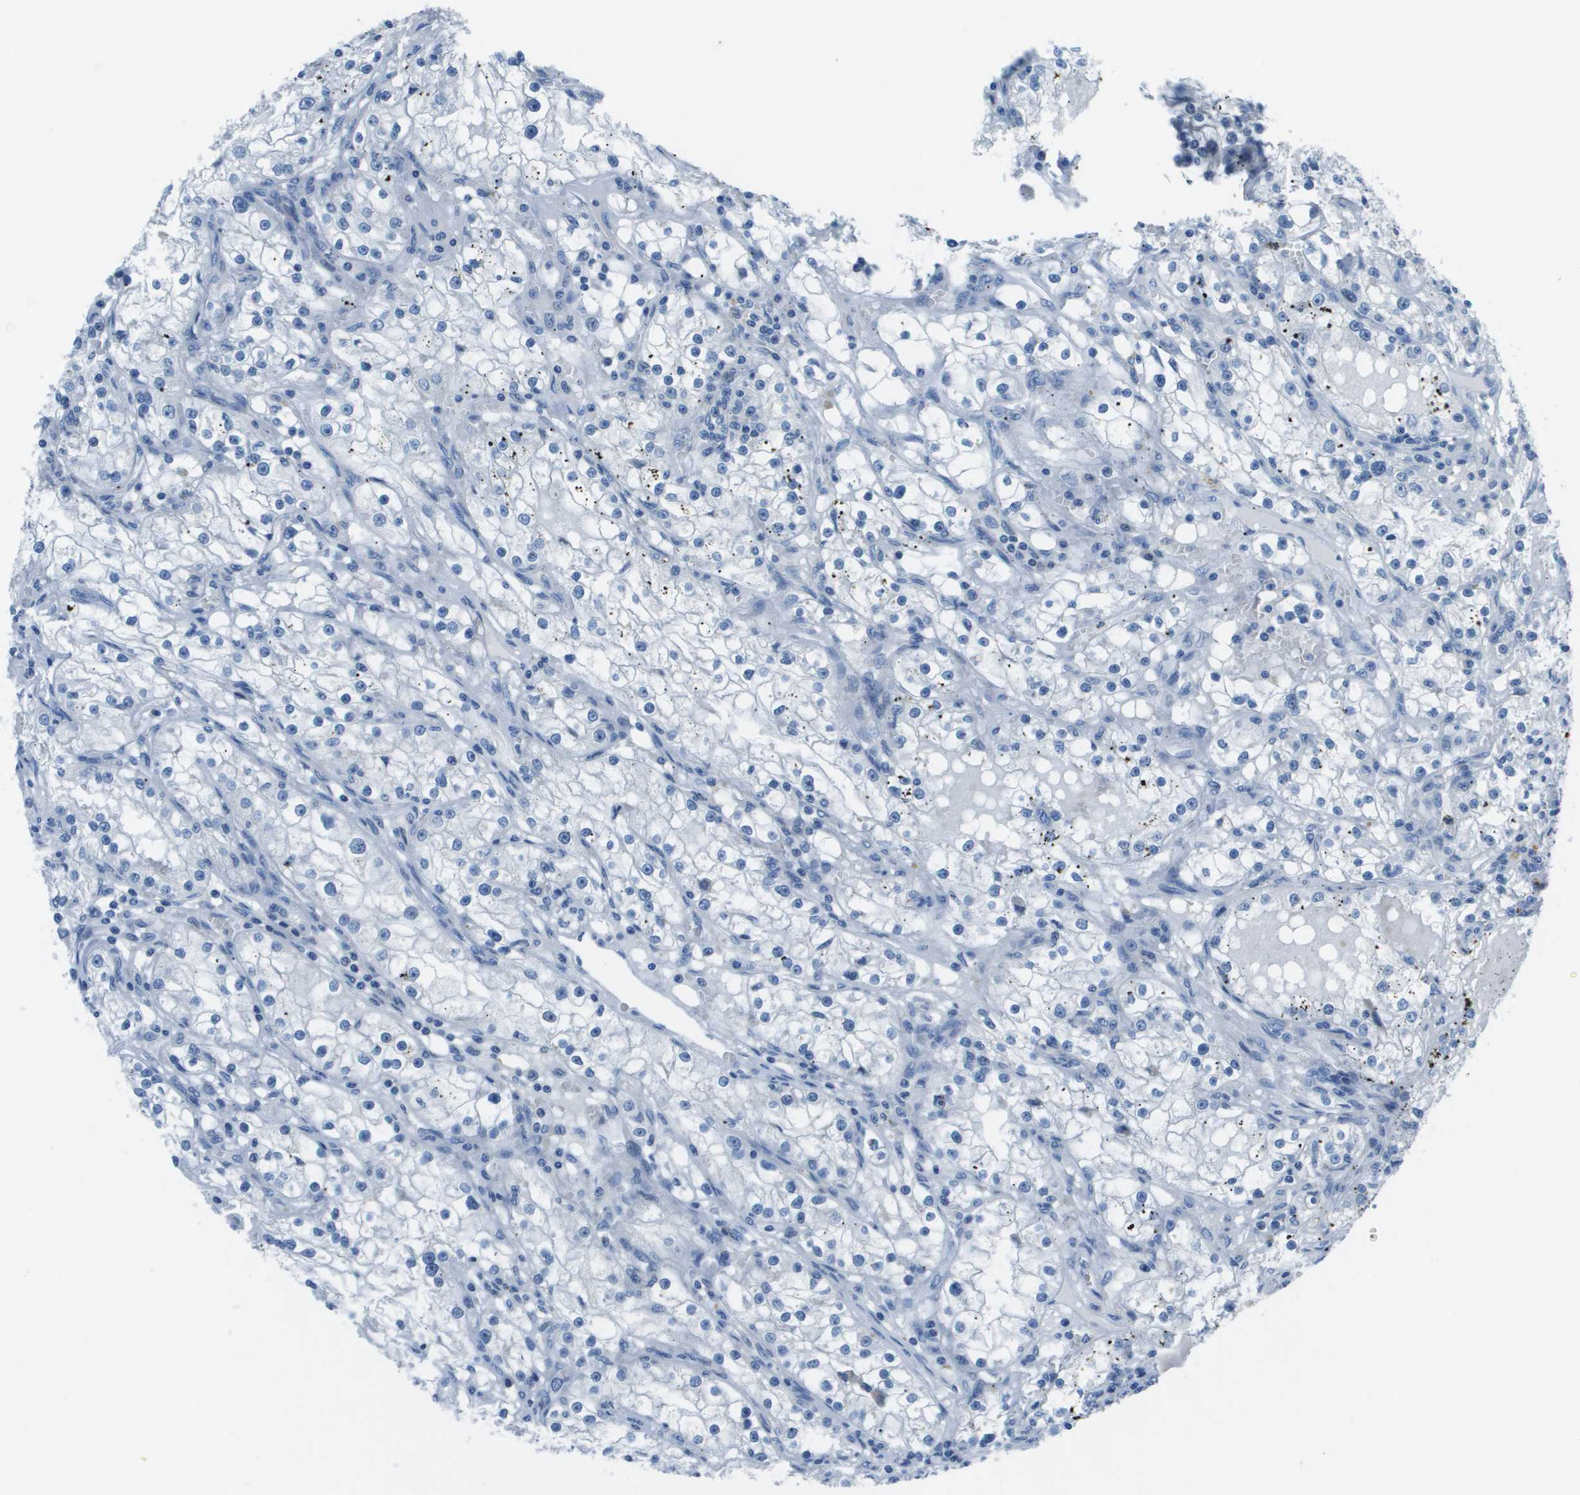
{"staining": {"intensity": "negative", "quantity": "none", "location": "none"}, "tissue": "renal cancer", "cell_type": "Tumor cells", "image_type": "cancer", "snomed": [{"axis": "morphology", "description": "Adenocarcinoma, NOS"}, {"axis": "topography", "description": "Kidney"}], "caption": "This is an immunohistochemistry (IHC) photomicrograph of human renal cancer (adenocarcinoma). There is no expression in tumor cells.", "gene": "STIP1", "patient": {"sex": "male", "age": 56}}